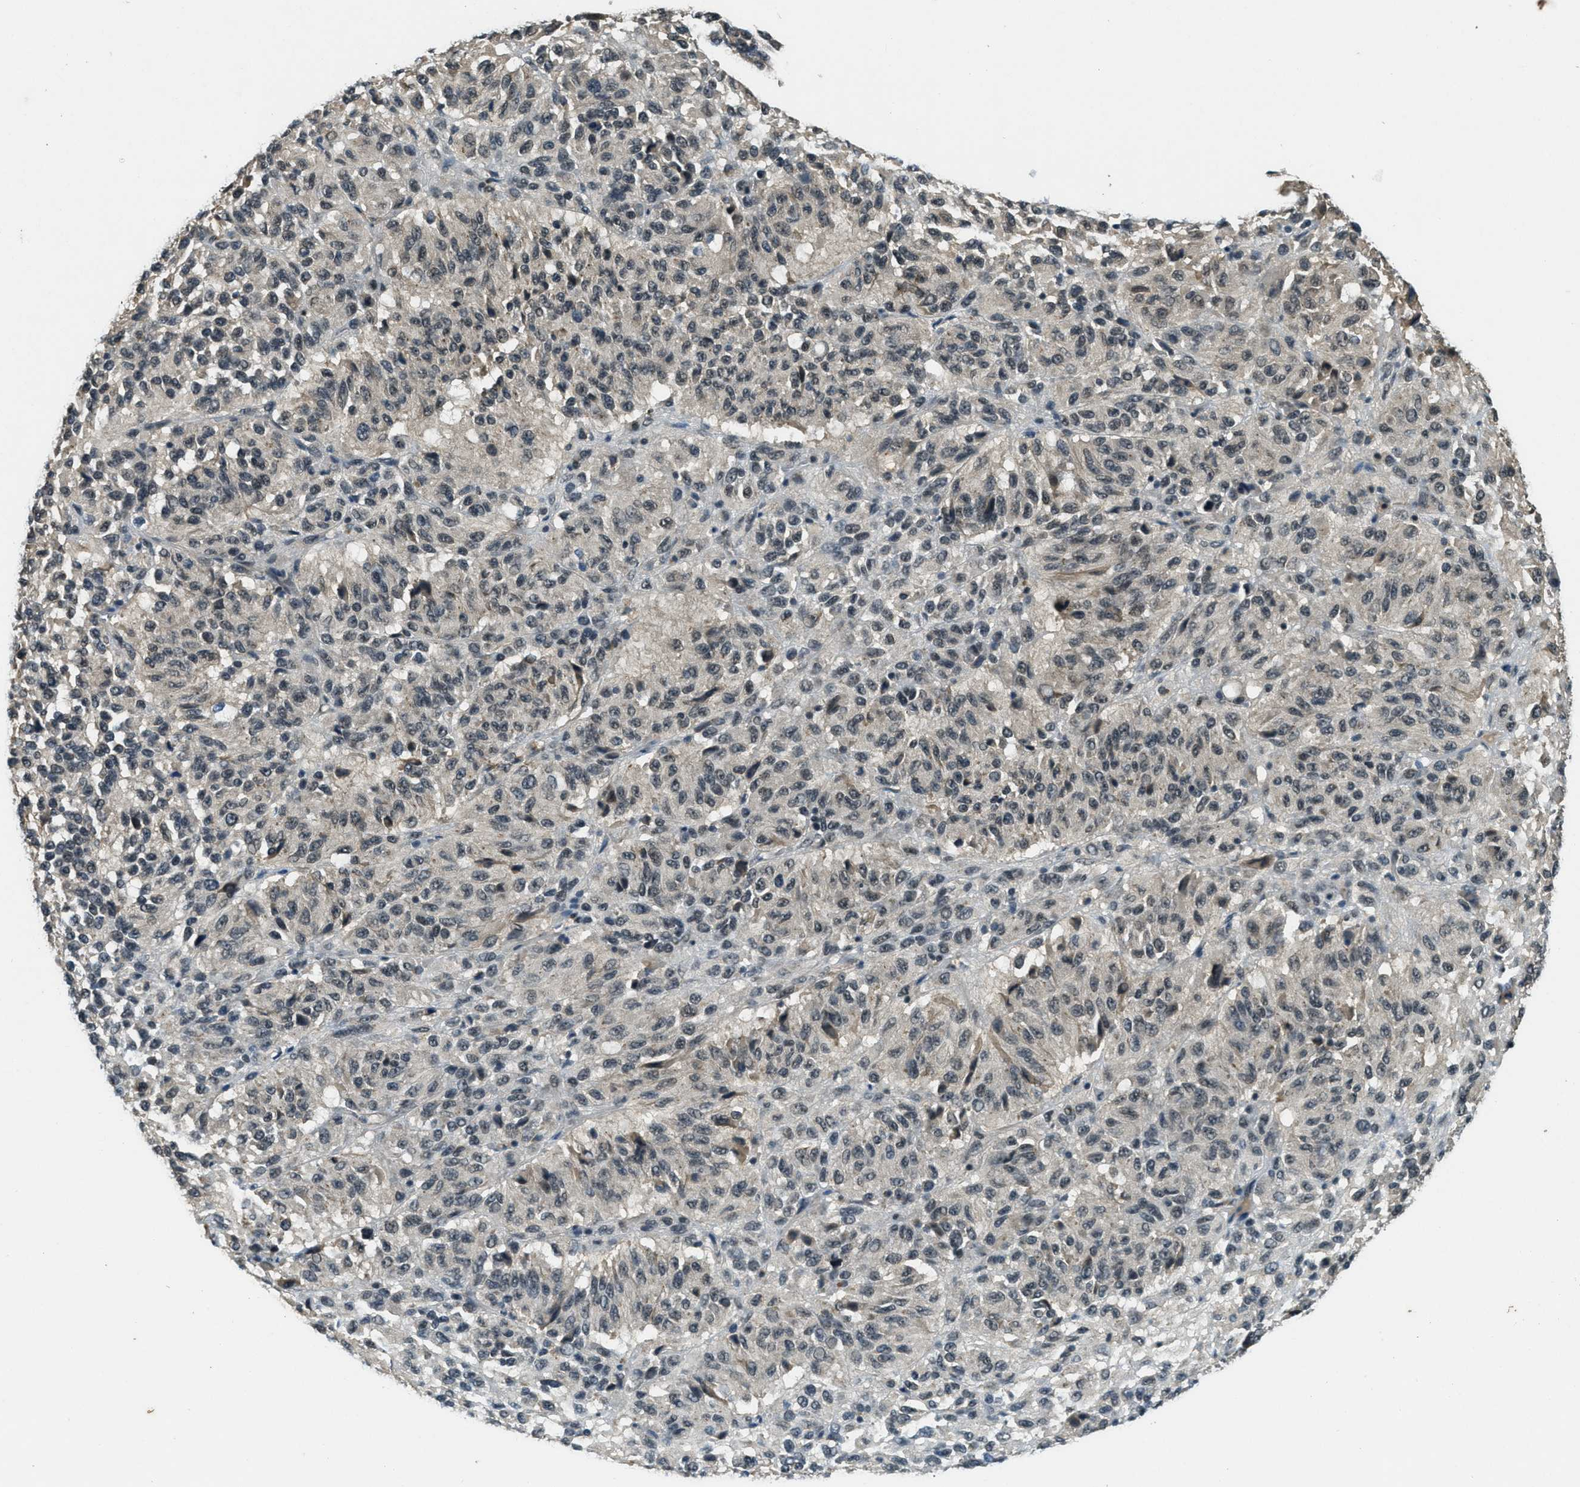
{"staining": {"intensity": "weak", "quantity": "<25%", "location": "nuclear"}, "tissue": "melanoma", "cell_type": "Tumor cells", "image_type": "cancer", "snomed": [{"axis": "morphology", "description": "Malignant melanoma, Metastatic site"}, {"axis": "topography", "description": "Lung"}], "caption": "Tumor cells show no significant positivity in melanoma.", "gene": "ZNF148", "patient": {"sex": "male", "age": 64}}